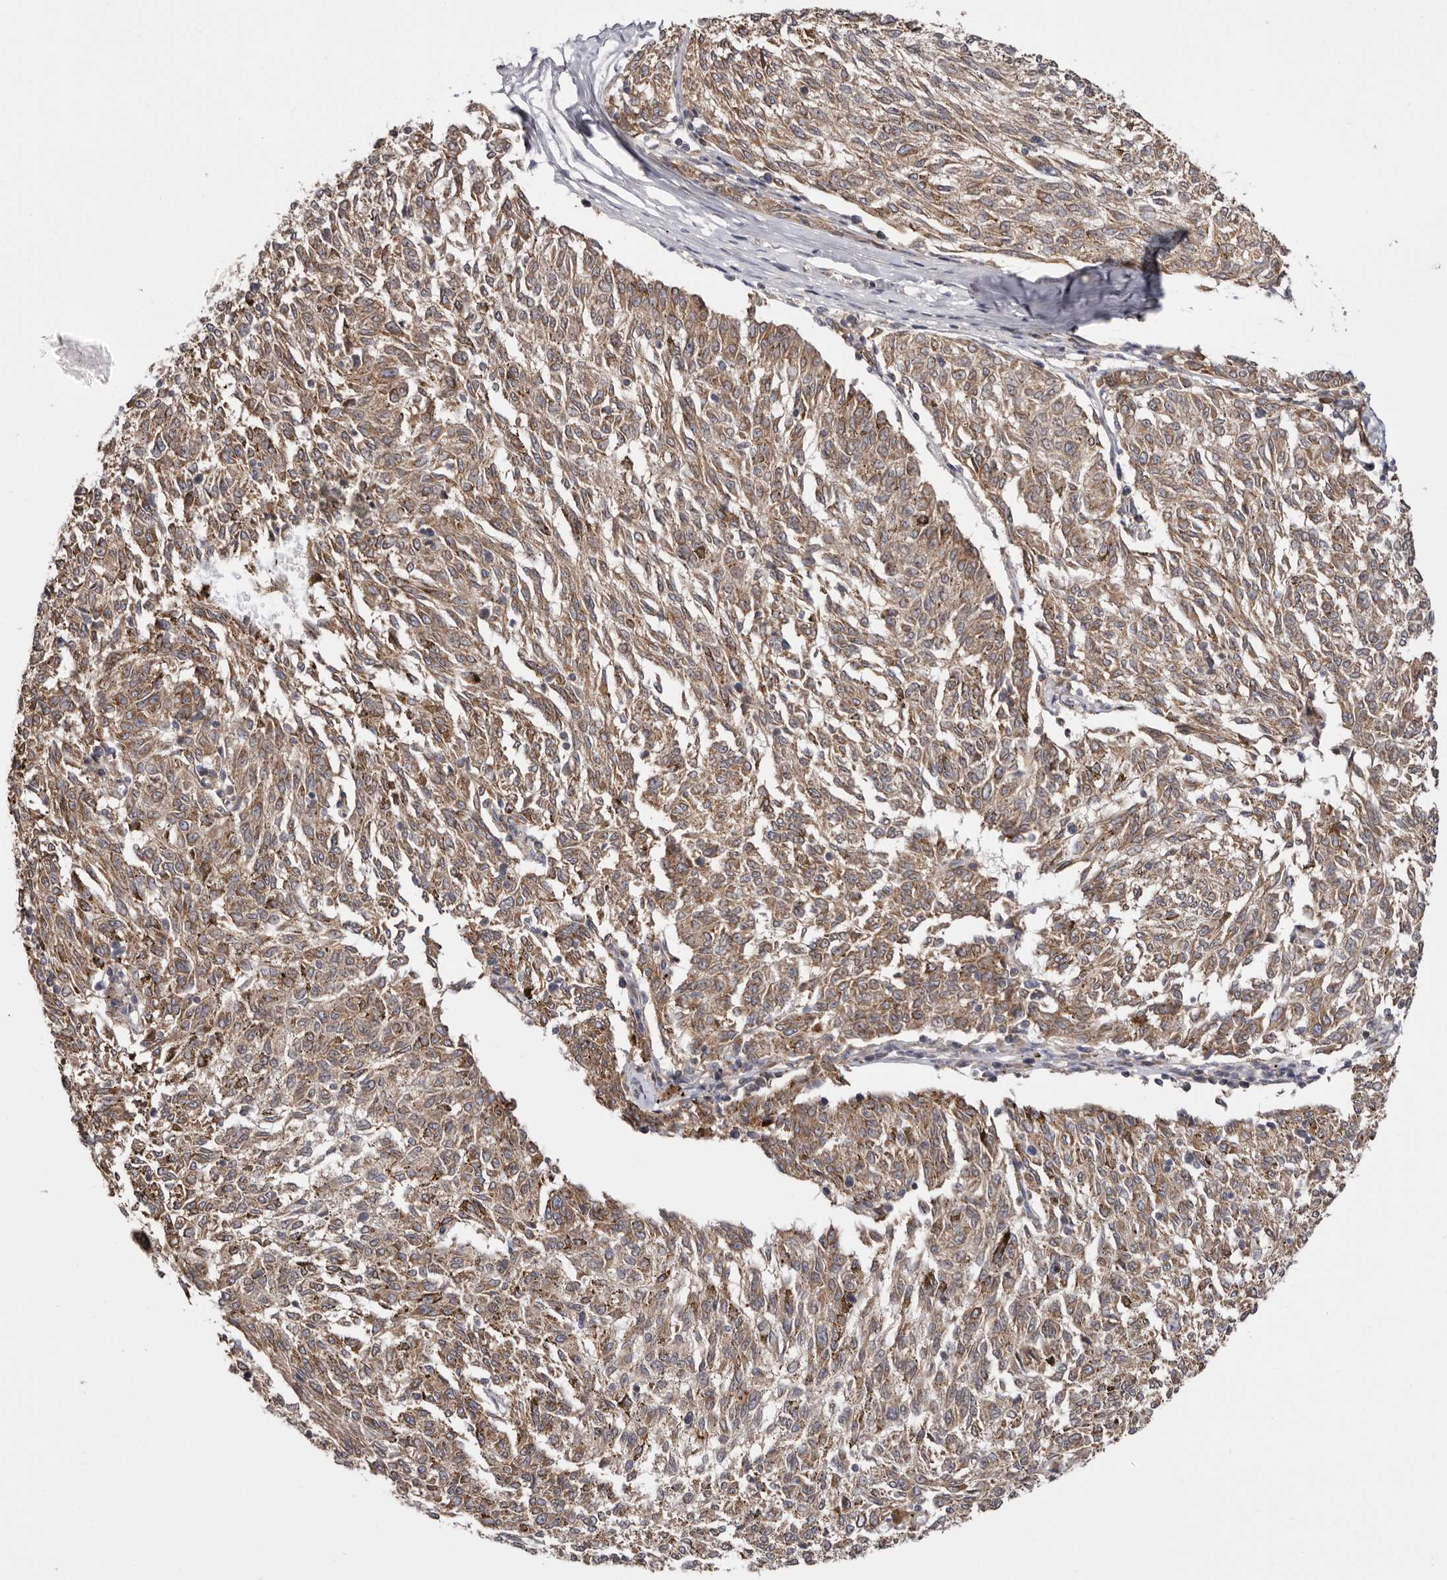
{"staining": {"intensity": "moderate", "quantity": ">75%", "location": "cytoplasmic/membranous"}, "tissue": "melanoma", "cell_type": "Tumor cells", "image_type": "cancer", "snomed": [{"axis": "morphology", "description": "Malignant melanoma, NOS"}, {"axis": "topography", "description": "Skin"}], "caption": "A high-resolution histopathology image shows immunohistochemistry (IHC) staining of malignant melanoma, which demonstrates moderate cytoplasmic/membranous expression in approximately >75% of tumor cells. The staining was performed using DAB (3,3'-diaminobenzidine), with brown indicating positive protein expression. Nuclei are stained blue with hematoxylin.", "gene": "TMUB1", "patient": {"sex": "female", "age": 72}}